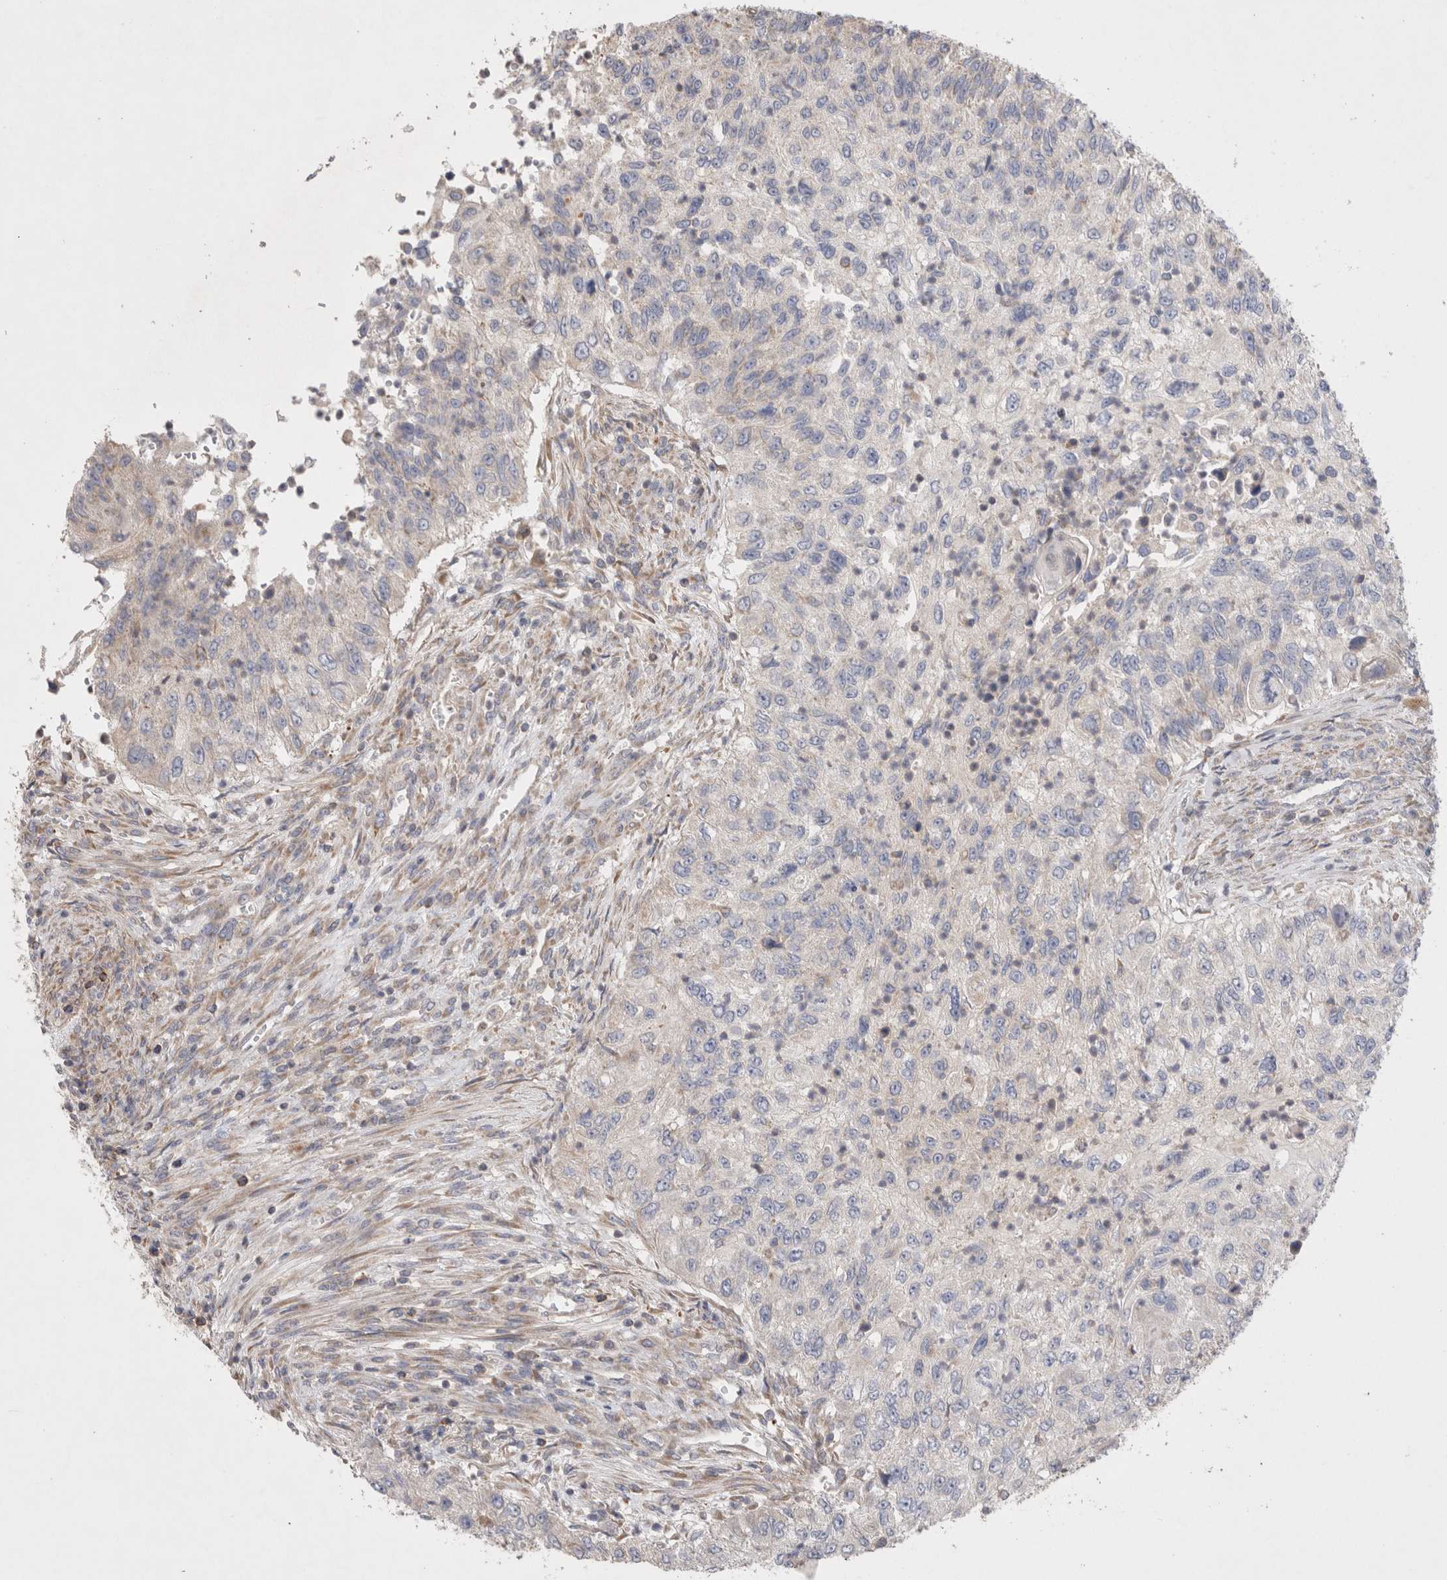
{"staining": {"intensity": "negative", "quantity": "none", "location": "none"}, "tissue": "urothelial cancer", "cell_type": "Tumor cells", "image_type": "cancer", "snomed": [{"axis": "morphology", "description": "Urothelial carcinoma, High grade"}, {"axis": "topography", "description": "Urinary bladder"}], "caption": "The micrograph demonstrates no staining of tumor cells in urothelial carcinoma (high-grade).", "gene": "TBC1D16", "patient": {"sex": "female", "age": 60}}